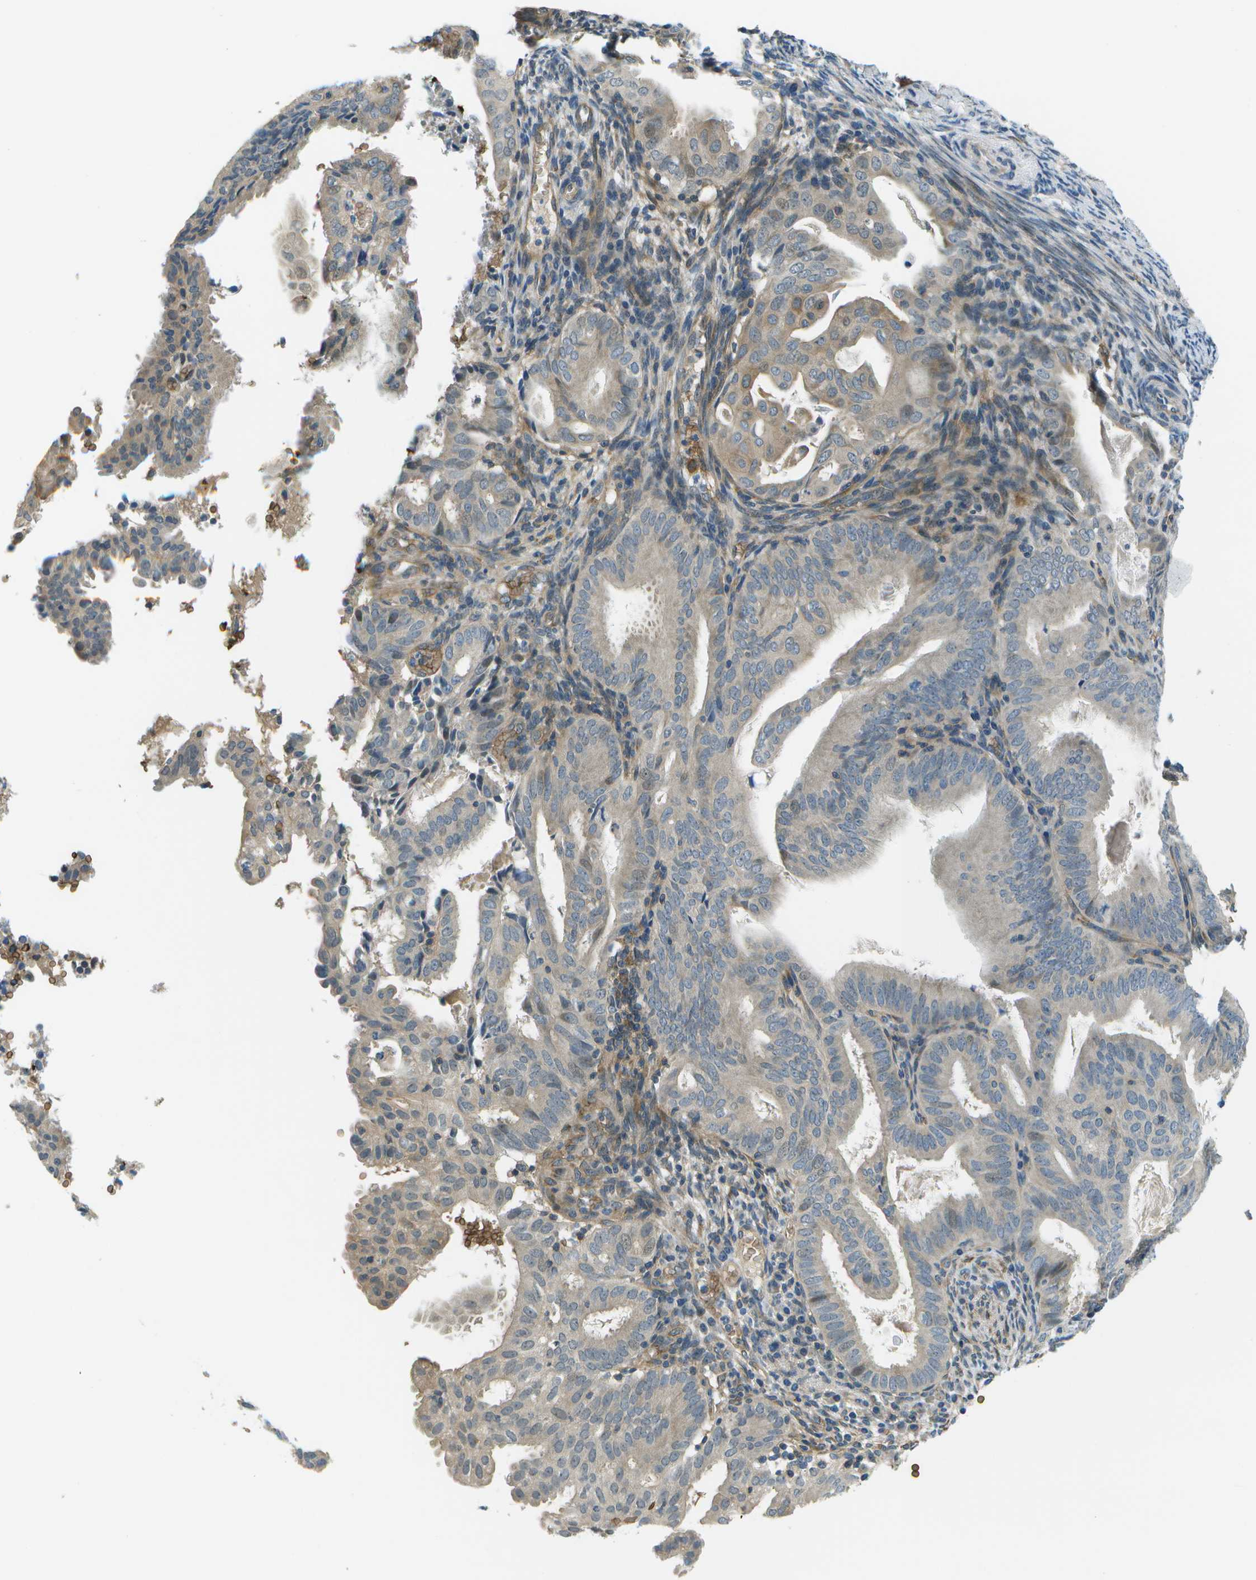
{"staining": {"intensity": "moderate", "quantity": "<25%", "location": "cytoplasmic/membranous"}, "tissue": "endometrial cancer", "cell_type": "Tumor cells", "image_type": "cancer", "snomed": [{"axis": "morphology", "description": "Adenocarcinoma, NOS"}, {"axis": "topography", "description": "Endometrium"}], "caption": "The histopathology image displays staining of endometrial cancer, revealing moderate cytoplasmic/membranous protein expression (brown color) within tumor cells.", "gene": "CTIF", "patient": {"sex": "female", "age": 58}}